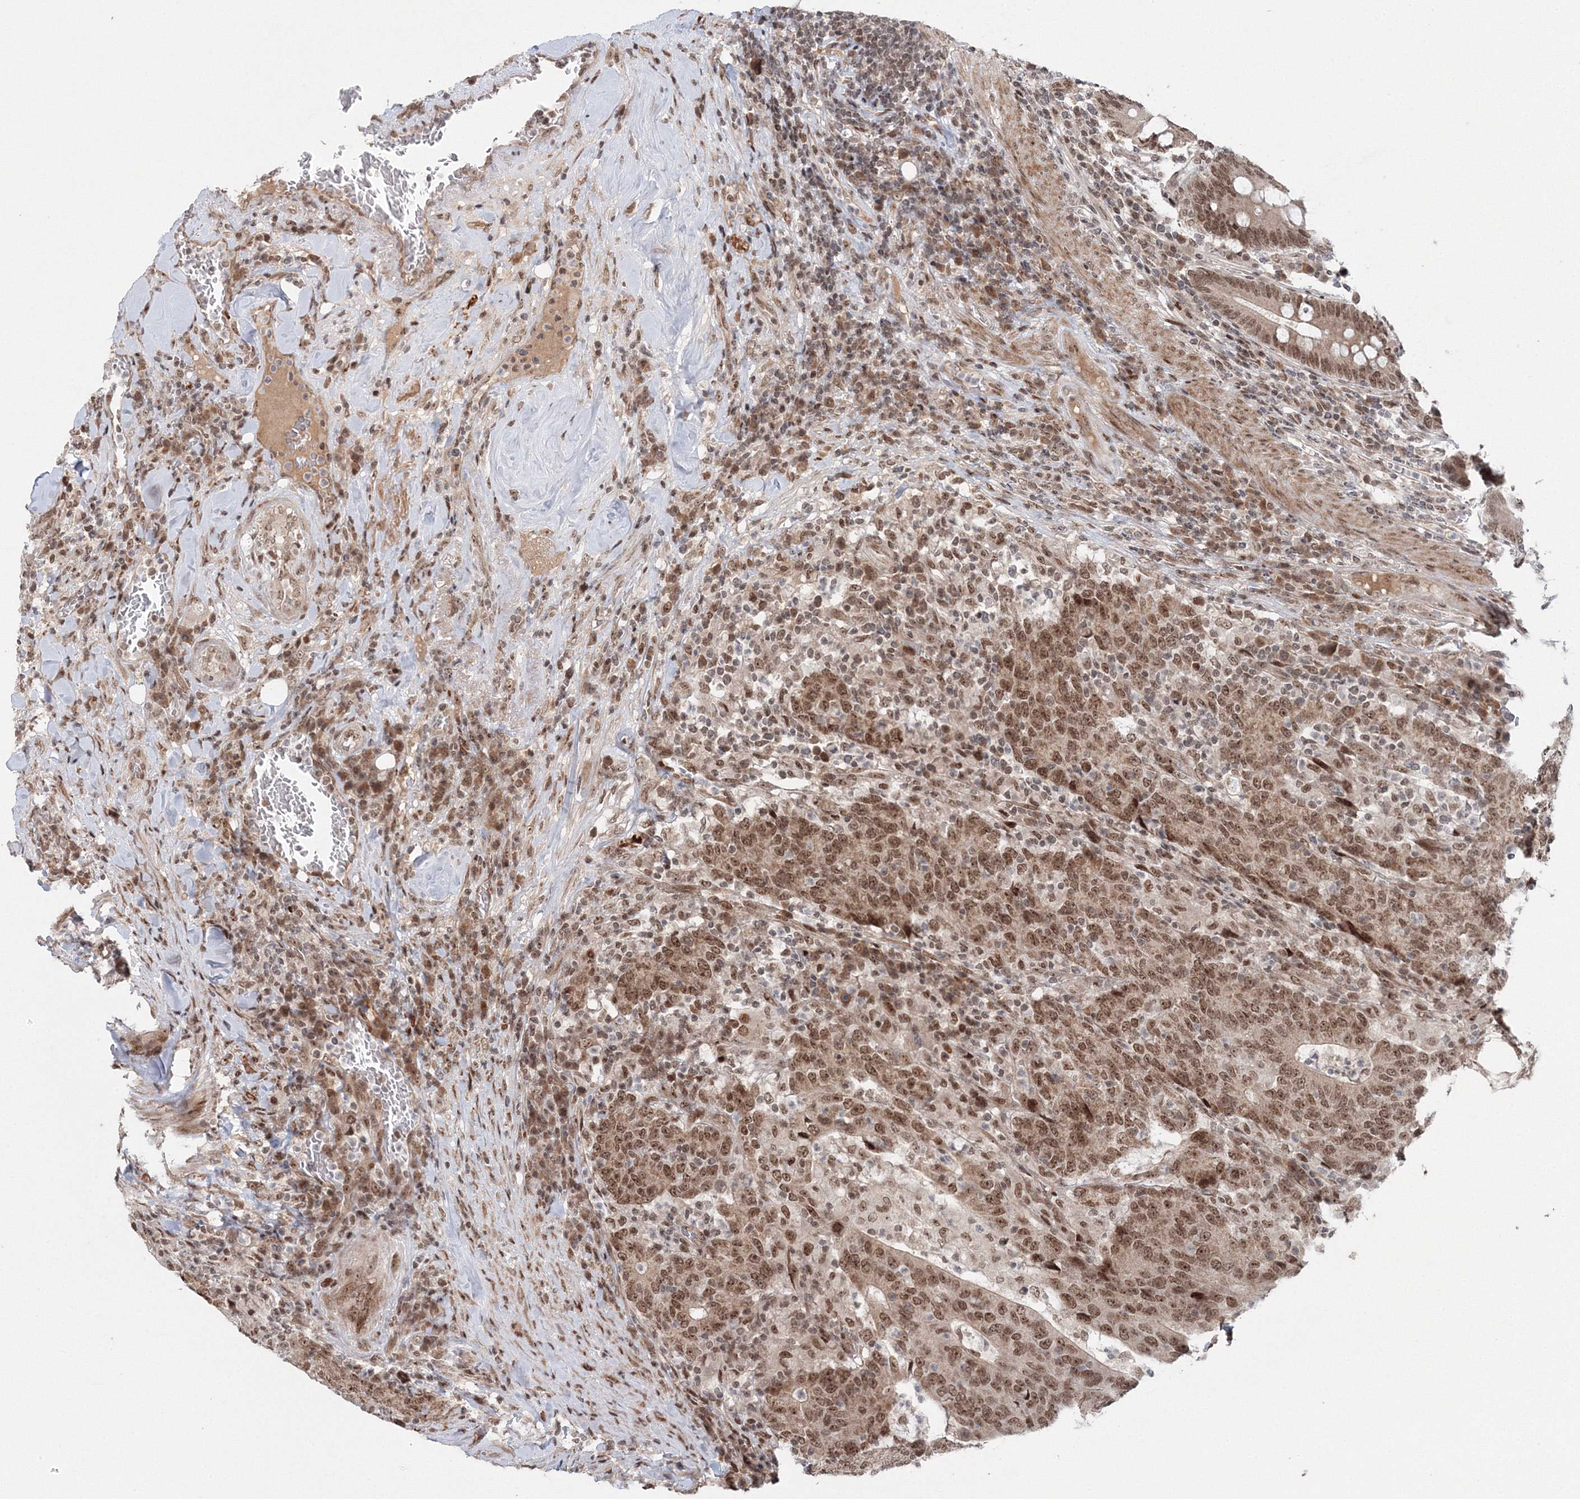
{"staining": {"intensity": "moderate", "quantity": ">75%", "location": "nuclear"}, "tissue": "colorectal cancer", "cell_type": "Tumor cells", "image_type": "cancer", "snomed": [{"axis": "morphology", "description": "Normal tissue, NOS"}, {"axis": "morphology", "description": "Adenocarcinoma, NOS"}, {"axis": "topography", "description": "Colon"}], "caption": "This is a photomicrograph of IHC staining of colorectal cancer, which shows moderate staining in the nuclear of tumor cells.", "gene": "NOA1", "patient": {"sex": "female", "age": 75}}